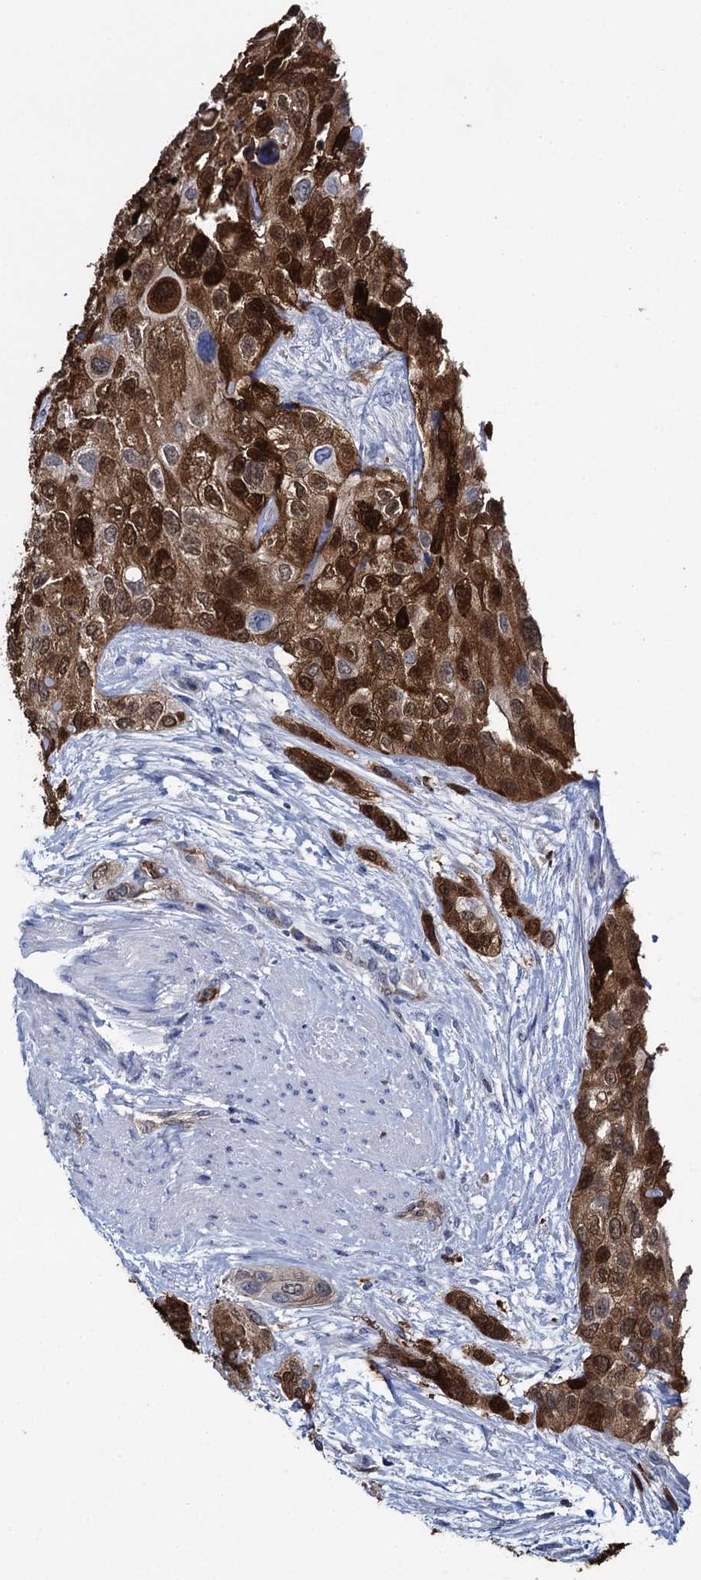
{"staining": {"intensity": "strong", "quantity": ">75%", "location": "cytoplasmic/membranous,nuclear"}, "tissue": "urothelial cancer", "cell_type": "Tumor cells", "image_type": "cancer", "snomed": [{"axis": "morphology", "description": "Normal tissue, NOS"}, {"axis": "morphology", "description": "Urothelial carcinoma, High grade"}, {"axis": "topography", "description": "Vascular tissue"}, {"axis": "topography", "description": "Urinary bladder"}], "caption": "Immunohistochemistry histopathology image of neoplastic tissue: urothelial cancer stained using immunohistochemistry (IHC) reveals high levels of strong protein expression localized specifically in the cytoplasmic/membranous and nuclear of tumor cells, appearing as a cytoplasmic/membranous and nuclear brown color.", "gene": "FABP5", "patient": {"sex": "female", "age": 56}}